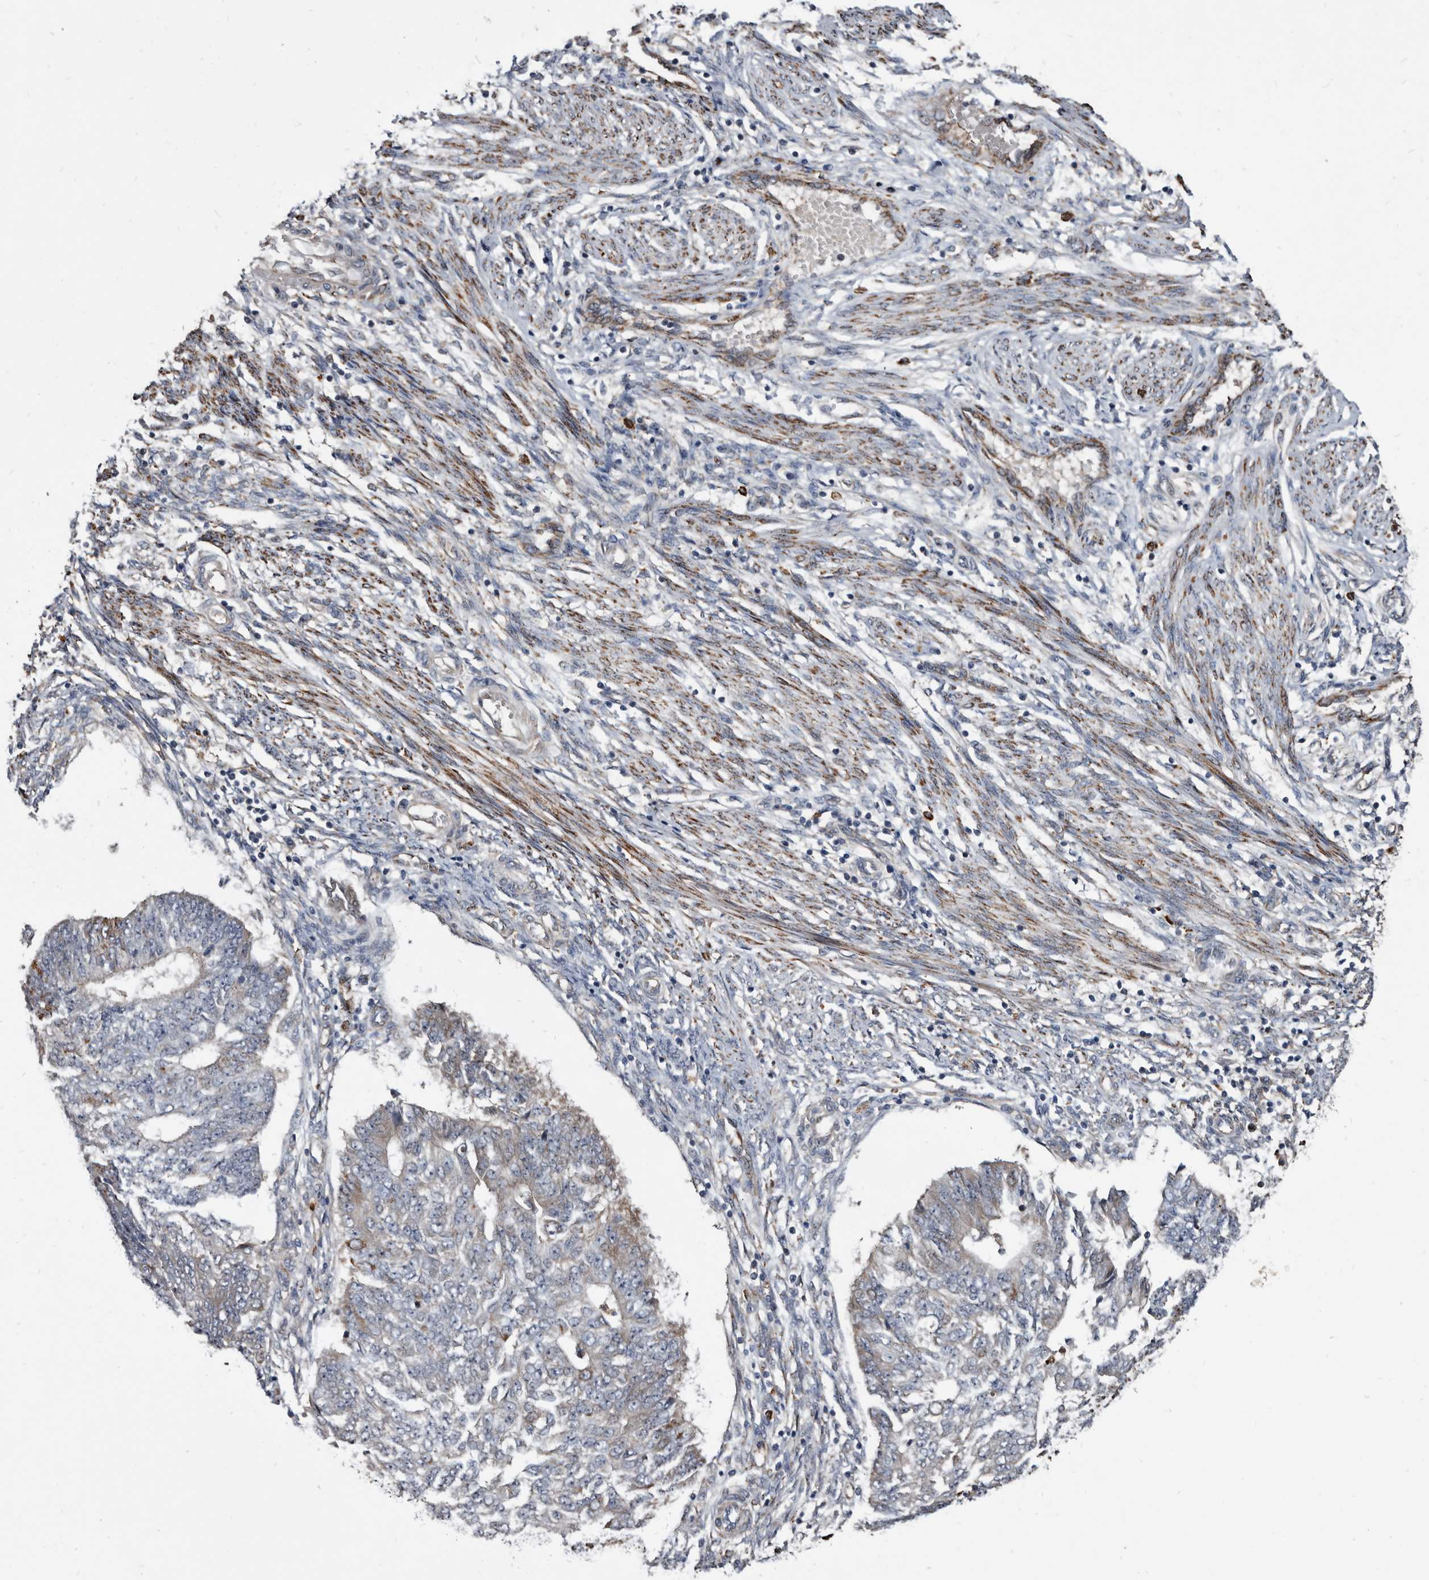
{"staining": {"intensity": "weak", "quantity": "<25%", "location": "cytoplasmic/membranous"}, "tissue": "endometrial cancer", "cell_type": "Tumor cells", "image_type": "cancer", "snomed": [{"axis": "morphology", "description": "Adenocarcinoma, NOS"}, {"axis": "topography", "description": "Endometrium"}], "caption": "IHC of adenocarcinoma (endometrial) shows no positivity in tumor cells.", "gene": "CTSA", "patient": {"sex": "female", "age": 32}}